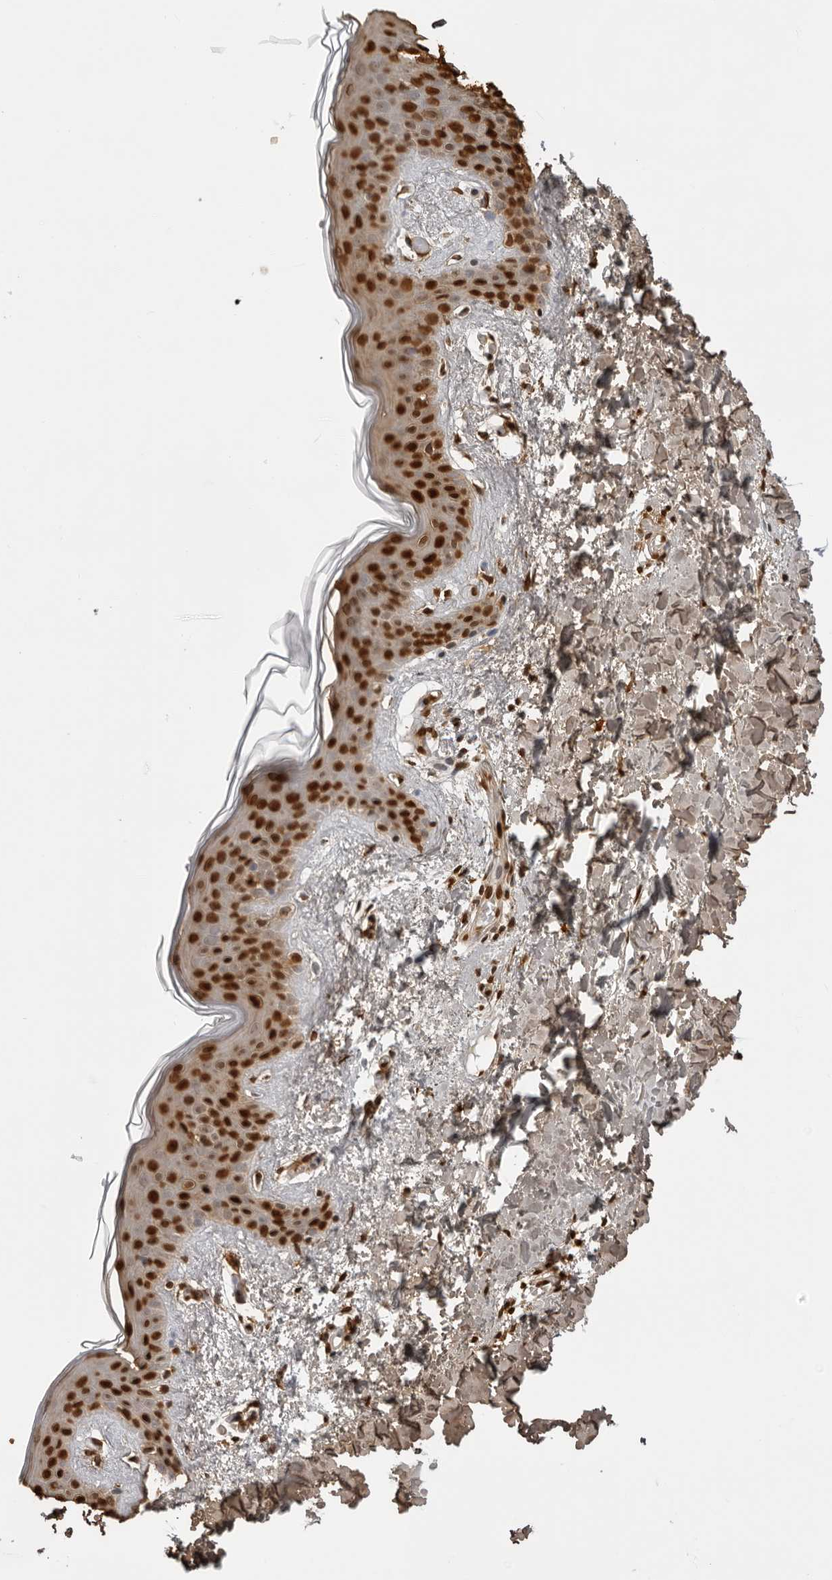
{"staining": {"intensity": "strong", "quantity": ">75%", "location": "nuclear"}, "tissue": "skin", "cell_type": "Fibroblasts", "image_type": "normal", "snomed": [{"axis": "morphology", "description": "Normal tissue, NOS"}, {"axis": "topography", "description": "Skin"}], "caption": "Skin stained for a protein displays strong nuclear positivity in fibroblasts. The staining is performed using DAB (3,3'-diaminobenzidine) brown chromogen to label protein expression. The nuclei are counter-stained blue using hematoxylin.", "gene": "ZFP91", "patient": {"sex": "female", "age": 46}}